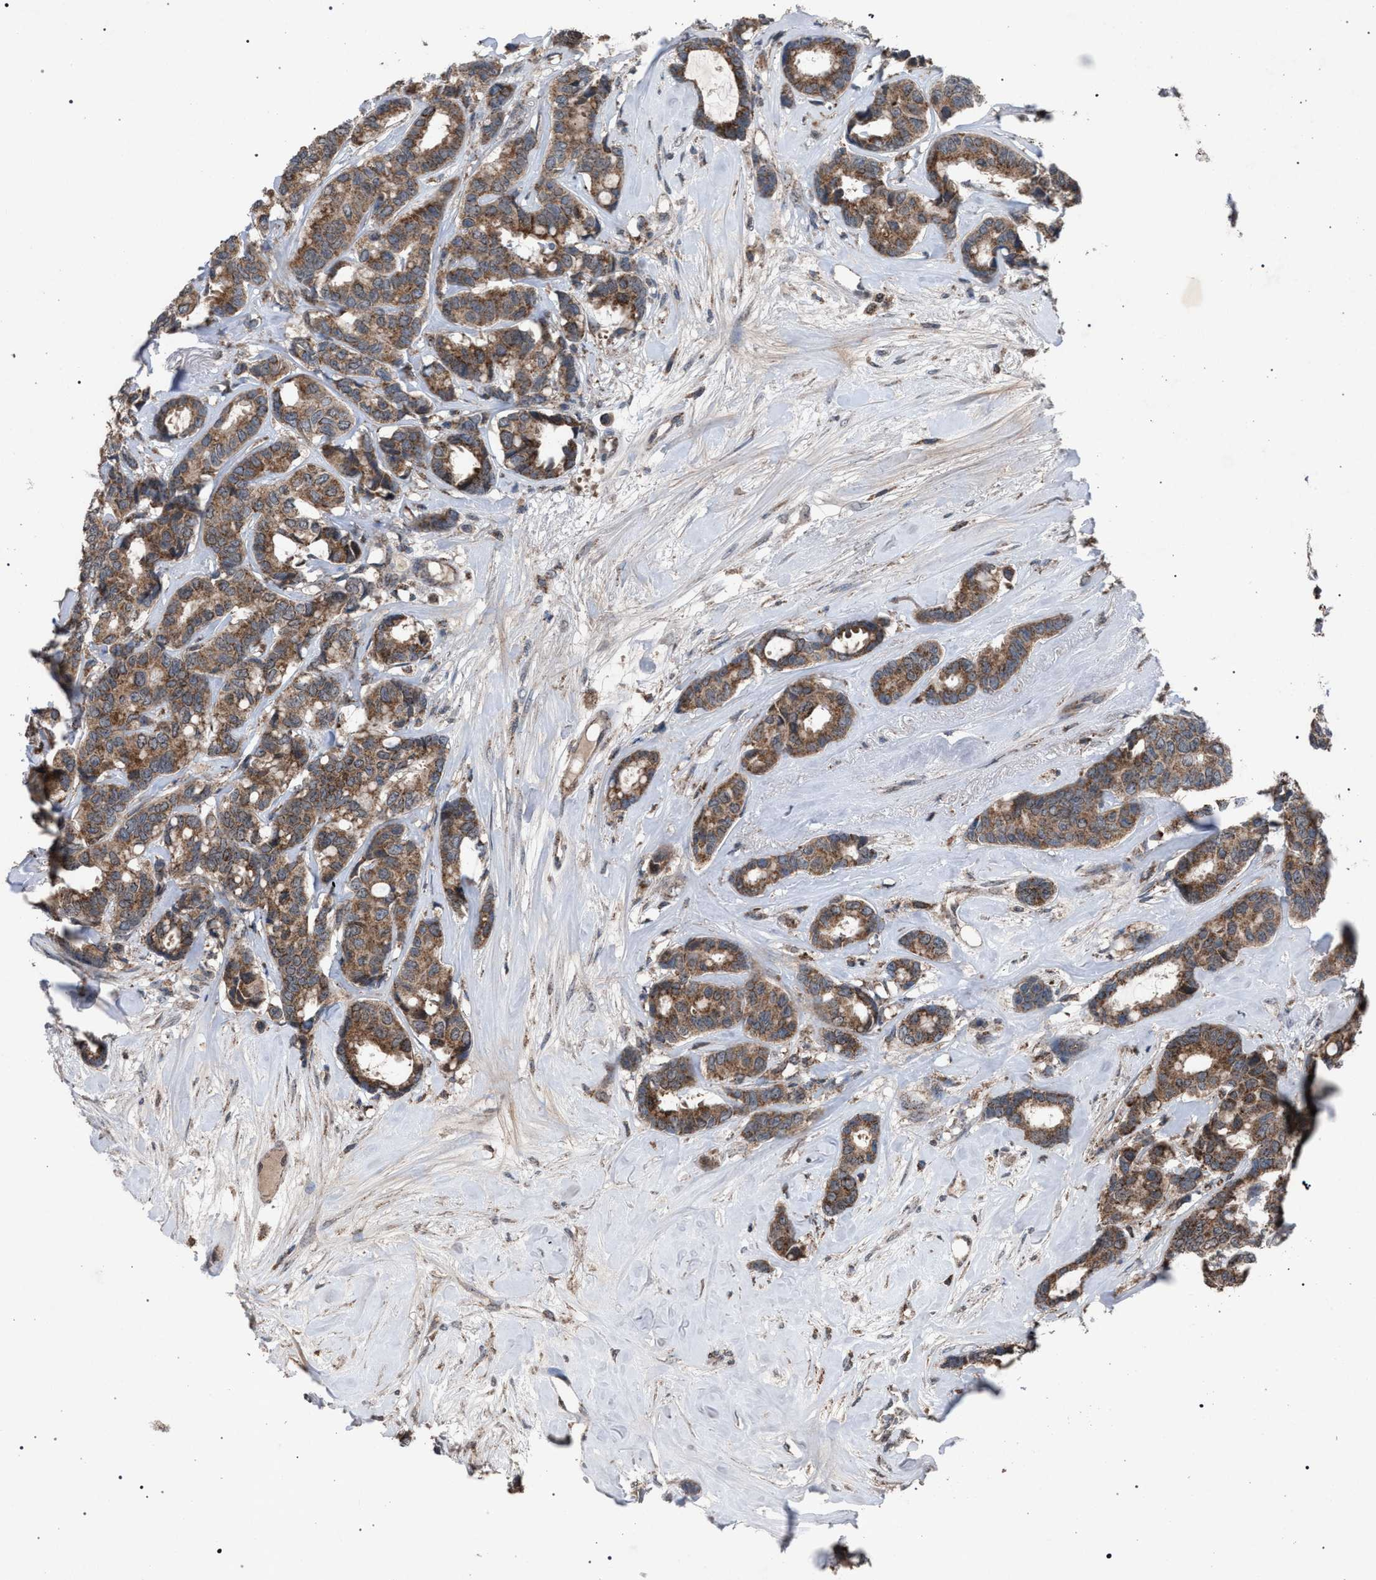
{"staining": {"intensity": "moderate", "quantity": ">75%", "location": "cytoplasmic/membranous"}, "tissue": "breast cancer", "cell_type": "Tumor cells", "image_type": "cancer", "snomed": [{"axis": "morphology", "description": "Duct carcinoma"}, {"axis": "topography", "description": "Breast"}], "caption": "Immunohistochemistry (IHC) of breast intraductal carcinoma shows medium levels of moderate cytoplasmic/membranous staining in approximately >75% of tumor cells.", "gene": "HSD17B4", "patient": {"sex": "female", "age": 87}}